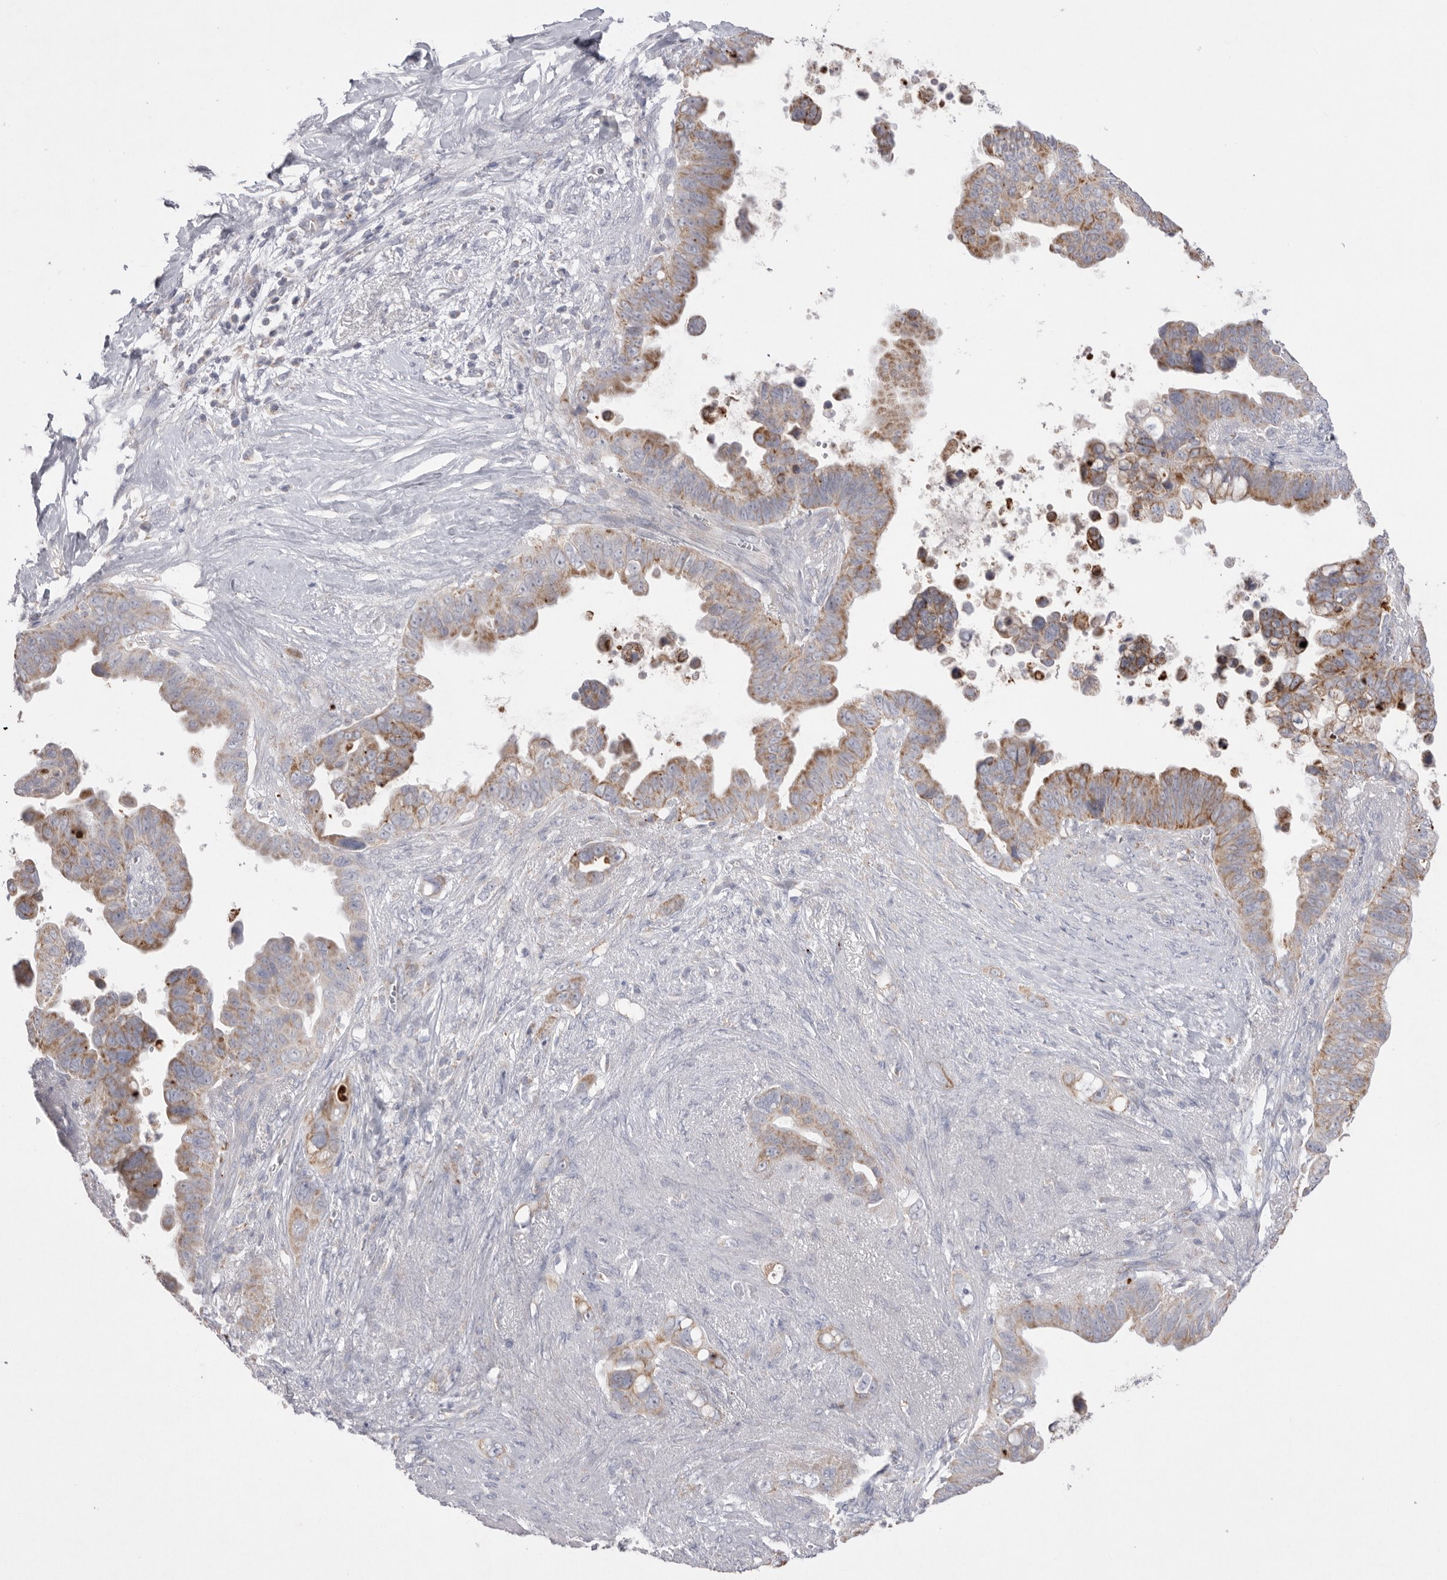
{"staining": {"intensity": "weak", "quantity": "25%-75%", "location": "cytoplasmic/membranous"}, "tissue": "pancreatic cancer", "cell_type": "Tumor cells", "image_type": "cancer", "snomed": [{"axis": "morphology", "description": "Adenocarcinoma, NOS"}, {"axis": "topography", "description": "Pancreas"}], "caption": "Approximately 25%-75% of tumor cells in adenocarcinoma (pancreatic) exhibit weak cytoplasmic/membranous protein staining as visualized by brown immunohistochemical staining.", "gene": "VDAC3", "patient": {"sex": "female", "age": 72}}